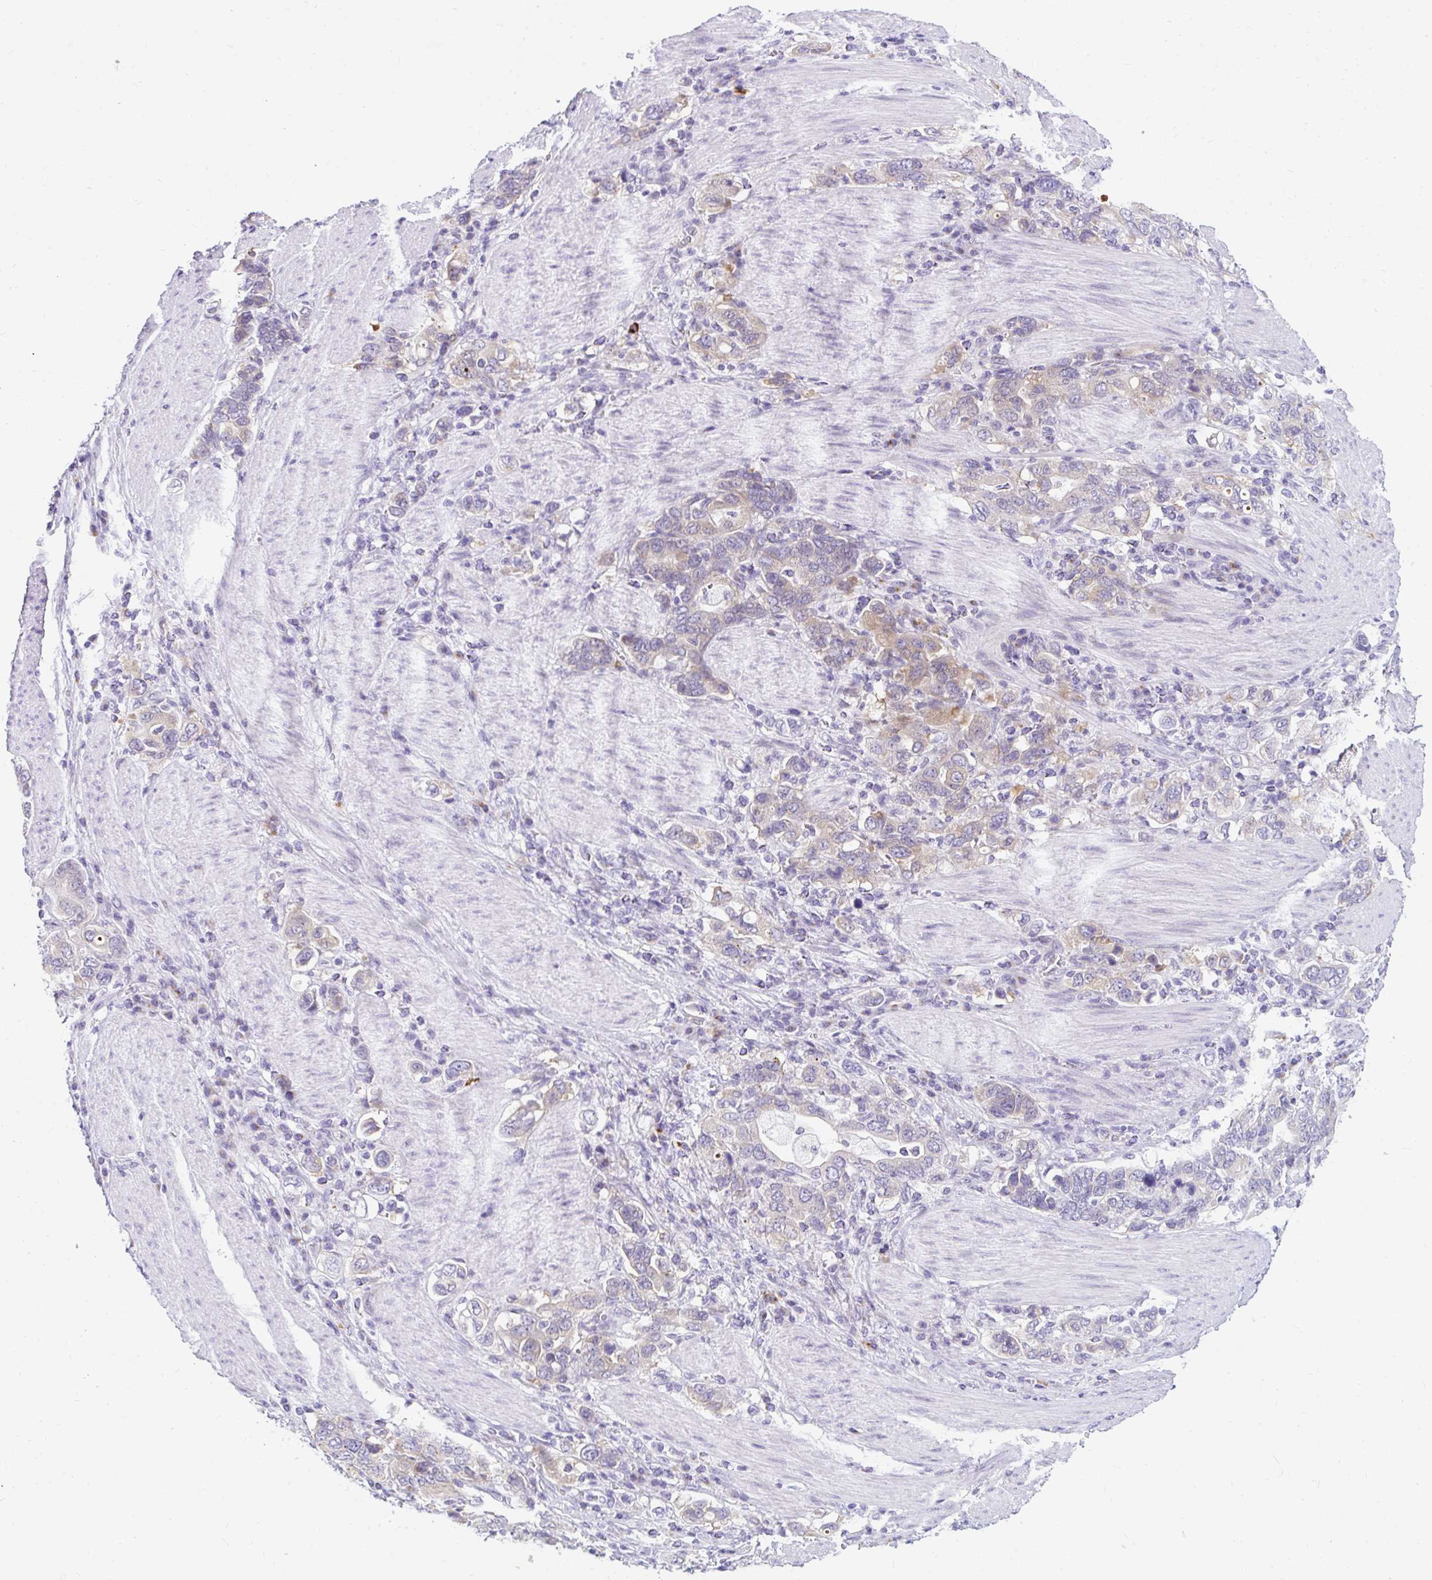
{"staining": {"intensity": "weak", "quantity": "25%-75%", "location": "cytoplasmic/membranous"}, "tissue": "stomach cancer", "cell_type": "Tumor cells", "image_type": "cancer", "snomed": [{"axis": "morphology", "description": "Adenocarcinoma, NOS"}, {"axis": "topography", "description": "Stomach, upper"}, {"axis": "topography", "description": "Stomach"}], "caption": "Weak cytoplasmic/membranous positivity for a protein is identified in approximately 25%-75% of tumor cells of adenocarcinoma (stomach) using immunohistochemistry.", "gene": "GOLGA8A", "patient": {"sex": "male", "age": 62}}